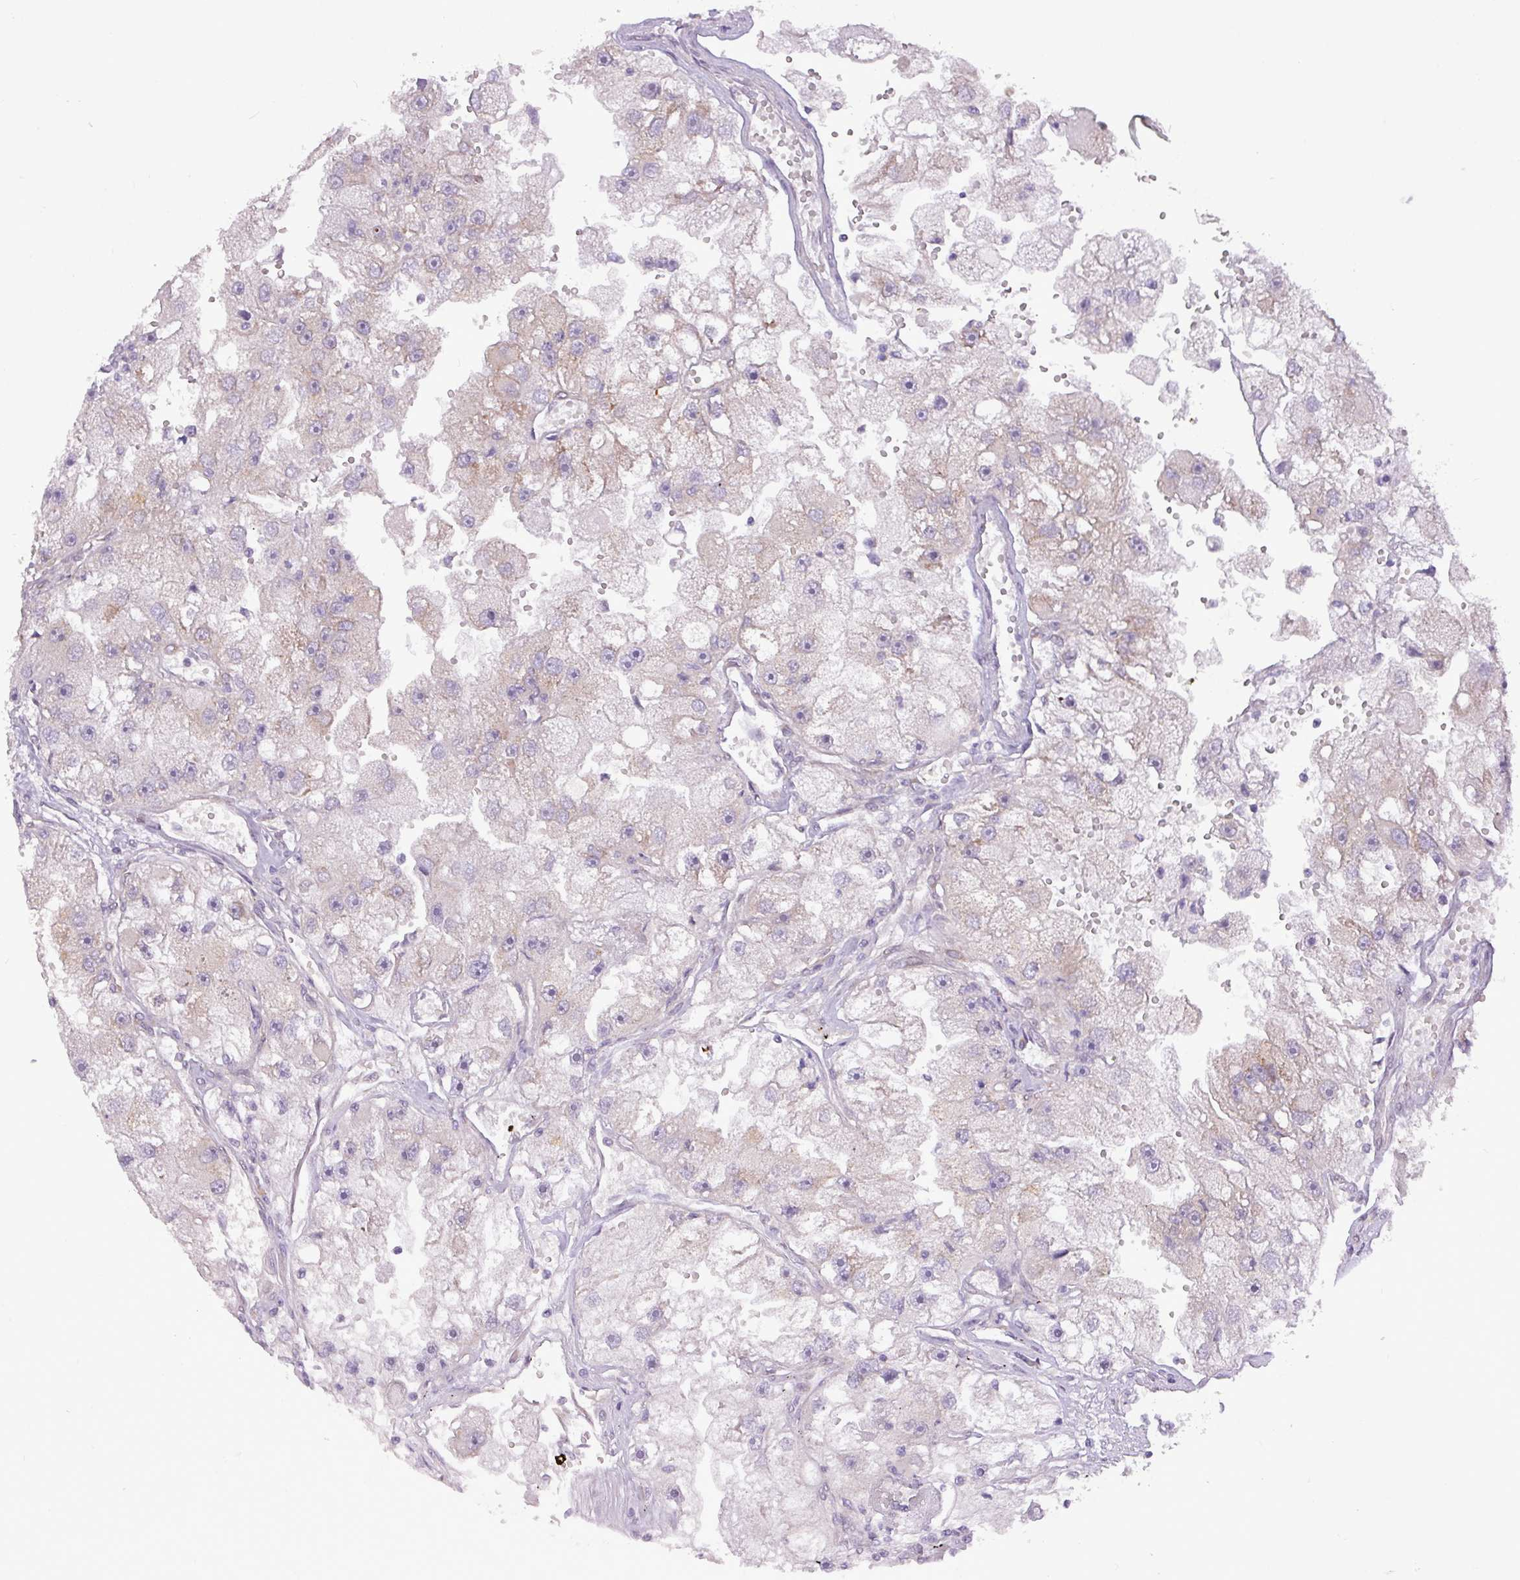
{"staining": {"intensity": "weak", "quantity": "<25%", "location": "cytoplasmic/membranous"}, "tissue": "renal cancer", "cell_type": "Tumor cells", "image_type": "cancer", "snomed": [{"axis": "morphology", "description": "Adenocarcinoma, NOS"}, {"axis": "topography", "description": "Kidney"}], "caption": "A high-resolution micrograph shows immunohistochemistry staining of renal cancer (adenocarcinoma), which exhibits no significant staining in tumor cells.", "gene": "FAM222B", "patient": {"sex": "male", "age": 63}}